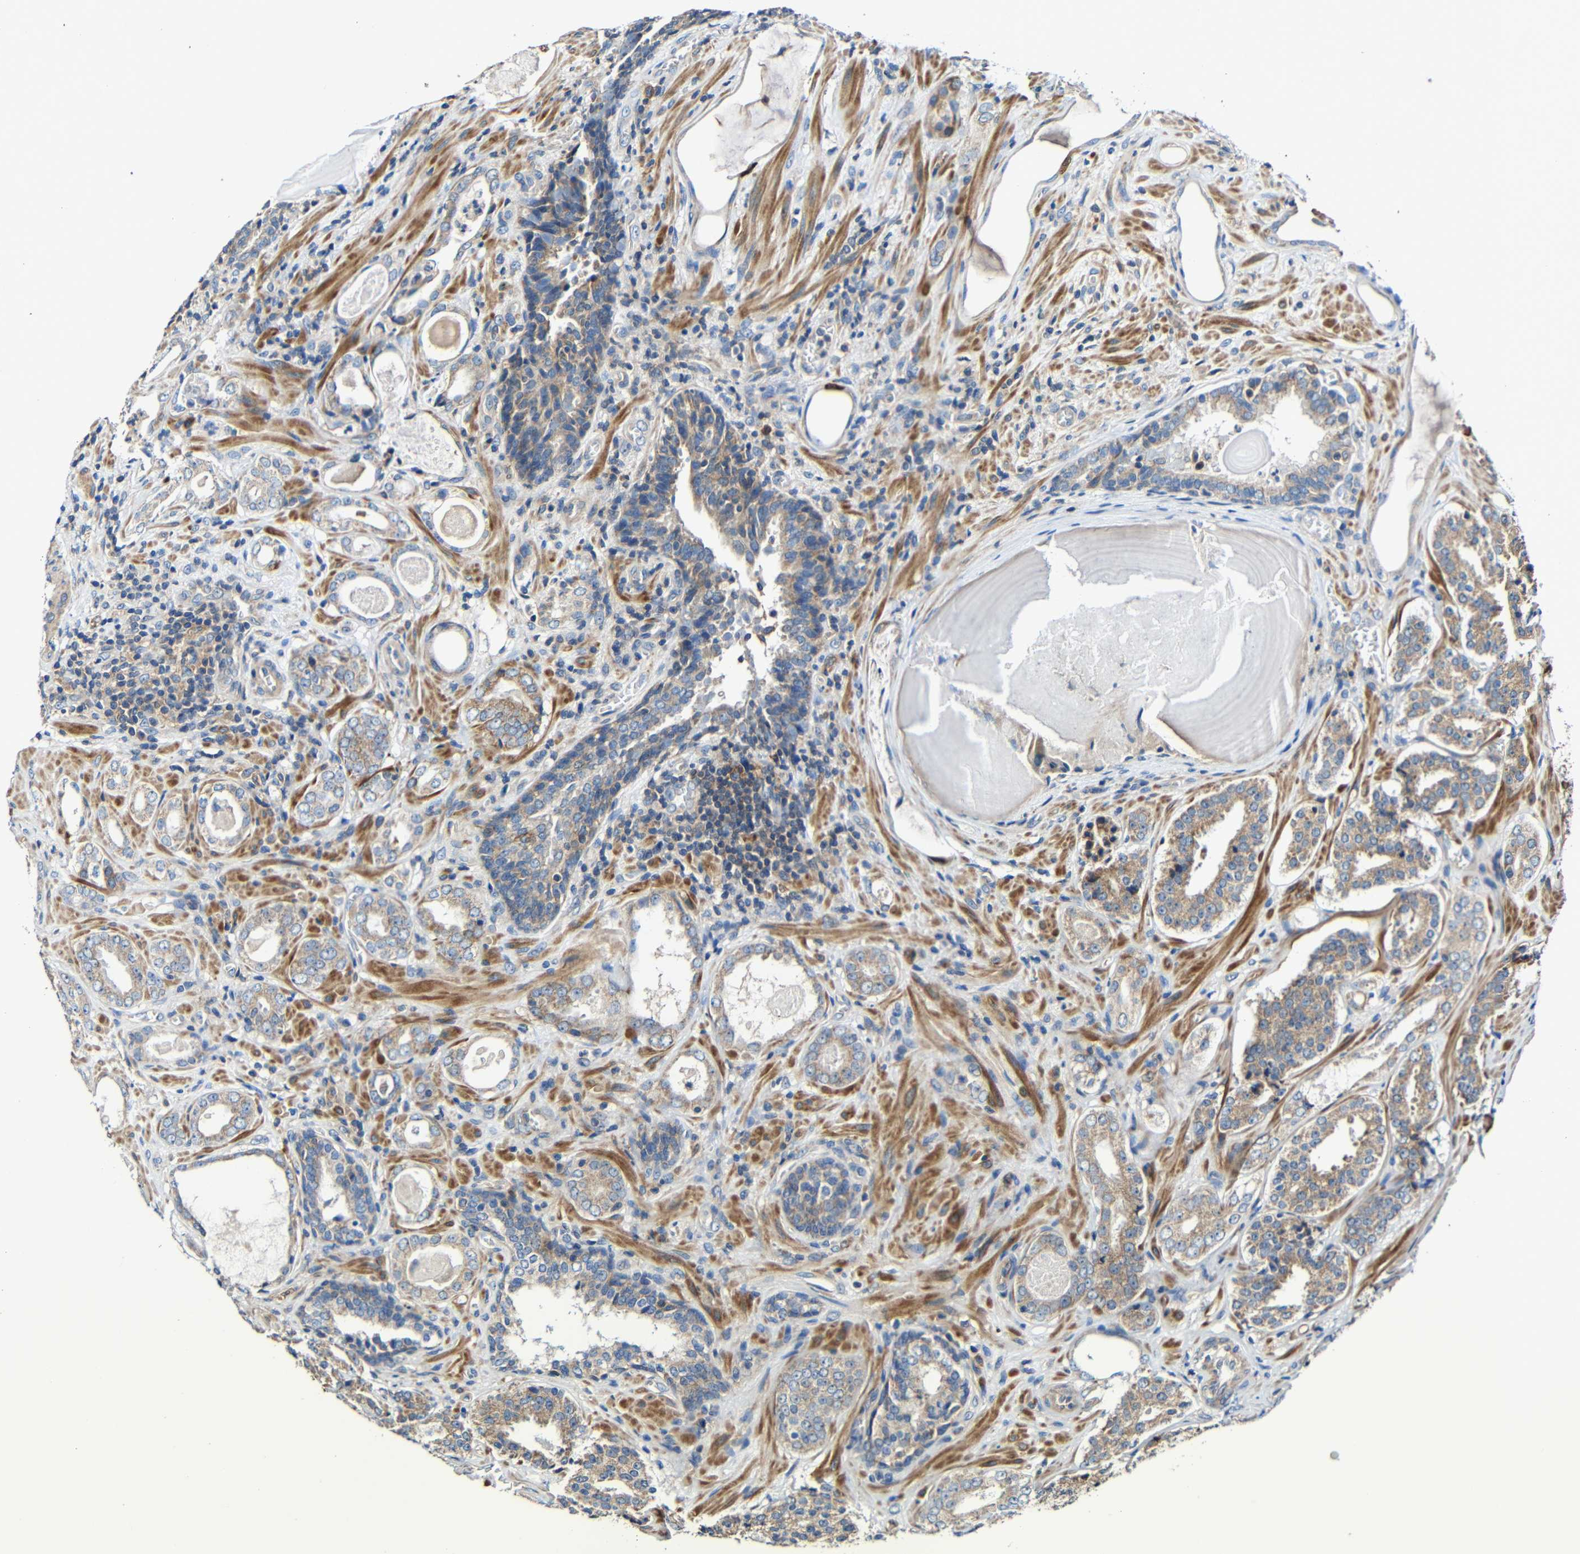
{"staining": {"intensity": "weak", "quantity": "25%-75%", "location": "cytoplasmic/membranous"}, "tissue": "prostate cancer", "cell_type": "Tumor cells", "image_type": "cancer", "snomed": [{"axis": "morphology", "description": "Adenocarcinoma, High grade"}, {"axis": "topography", "description": "Prostate"}], "caption": "Tumor cells show weak cytoplasmic/membranous expression in approximately 25%-75% of cells in prostate cancer. The staining is performed using DAB (3,3'-diaminobenzidine) brown chromogen to label protein expression. The nuclei are counter-stained blue using hematoxylin.", "gene": "RHOT2", "patient": {"sex": "male", "age": 60}}